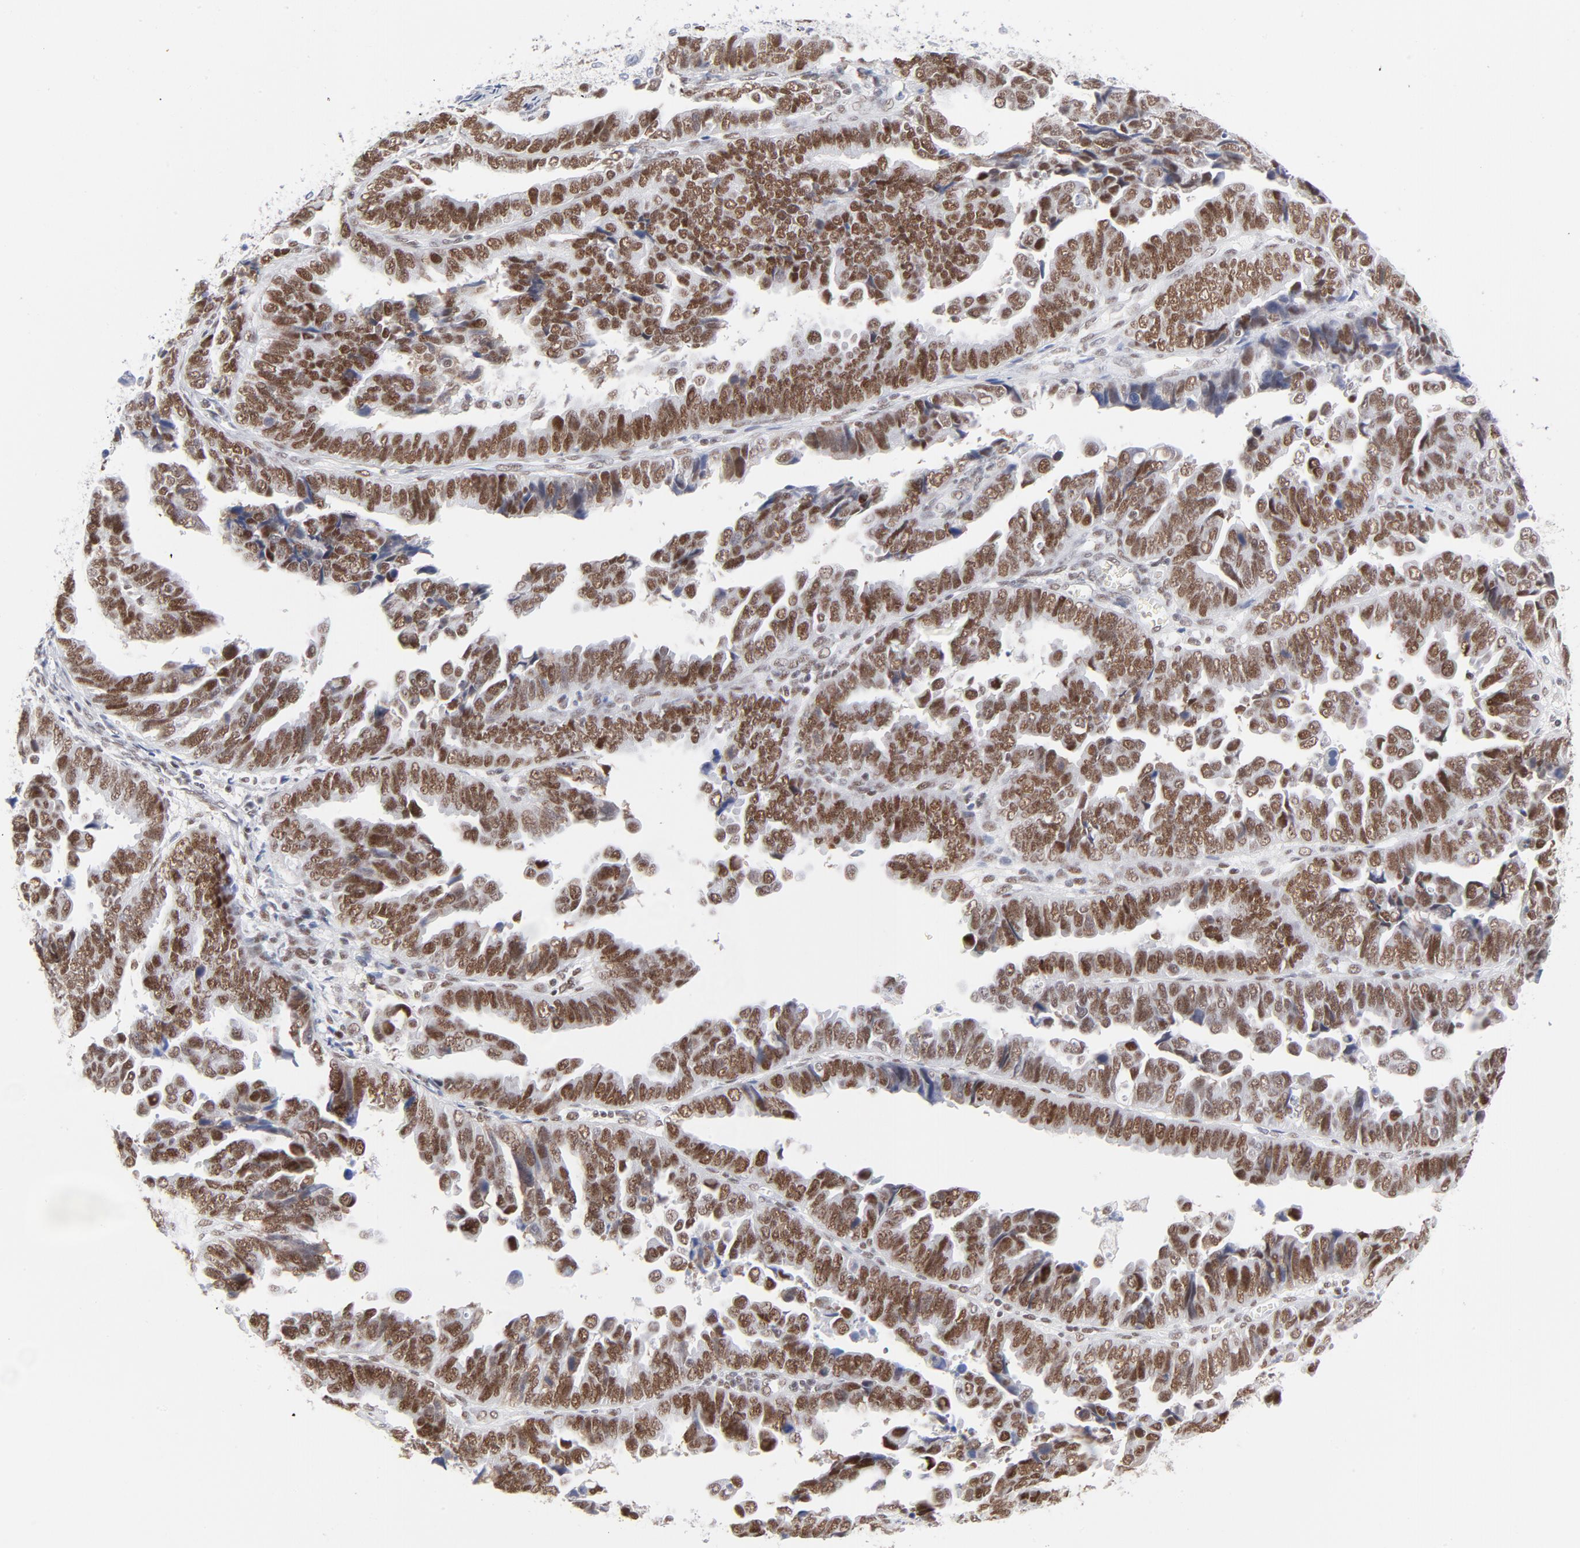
{"staining": {"intensity": "moderate", "quantity": ">75%", "location": "nuclear"}, "tissue": "endometrial cancer", "cell_type": "Tumor cells", "image_type": "cancer", "snomed": [{"axis": "morphology", "description": "Adenocarcinoma, NOS"}, {"axis": "topography", "description": "Endometrium"}], "caption": "The immunohistochemical stain shows moderate nuclear expression in tumor cells of endometrial cancer (adenocarcinoma) tissue. The staining was performed using DAB to visualize the protein expression in brown, while the nuclei were stained in blue with hematoxylin (Magnification: 20x).", "gene": "ATF2", "patient": {"sex": "female", "age": 75}}